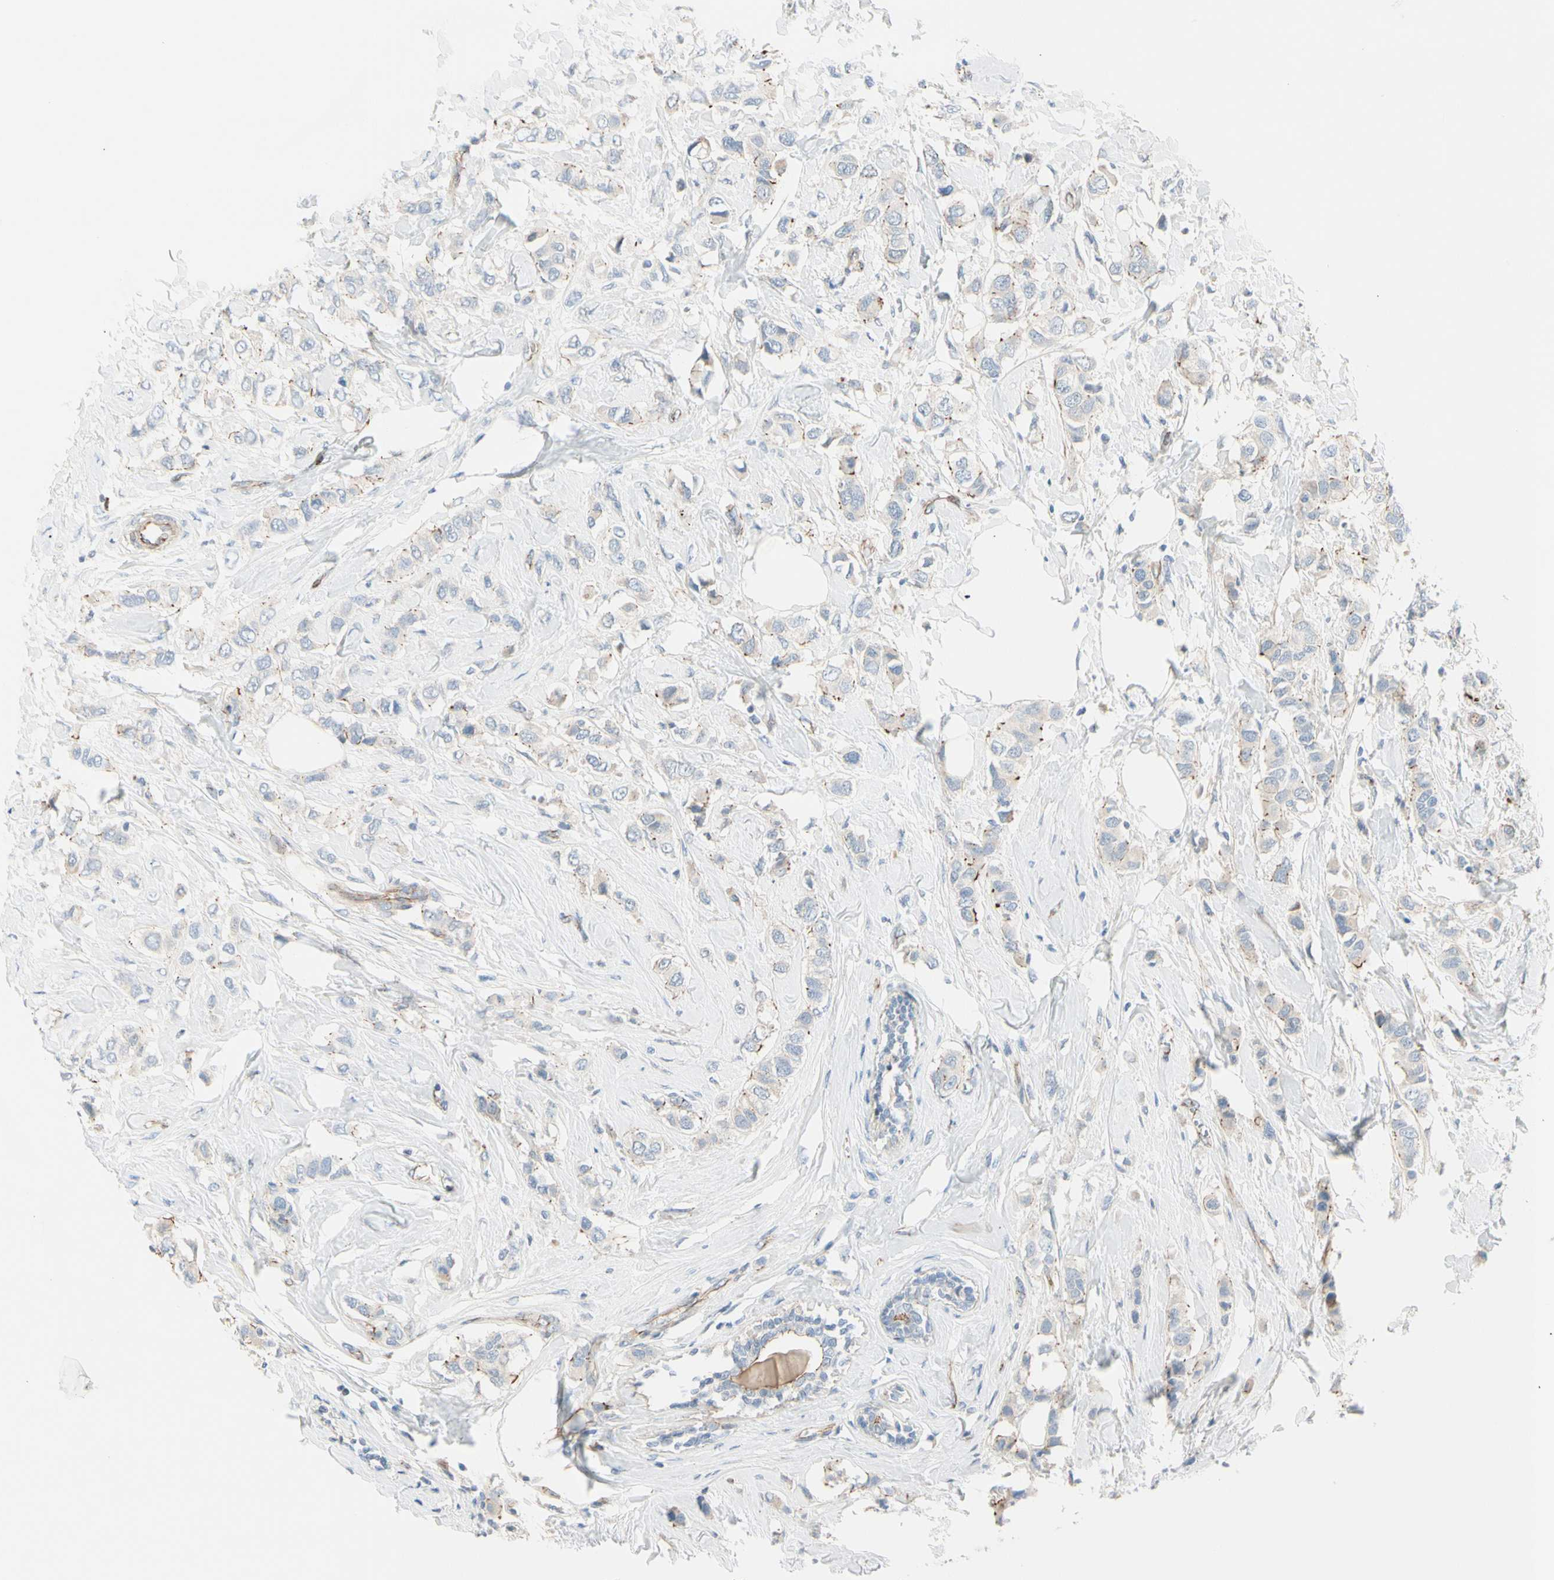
{"staining": {"intensity": "negative", "quantity": "none", "location": "none"}, "tissue": "breast cancer", "cell_type": "Tumor cells", "image_type": "cancer", "snomed": [{"axis": "morphology", "description": "Duct carcinoma"}, {"axis": "topography", "description": "Breast"}], "caption": "Protein analysis of breast cancer shows no significant staining in tumor cells. (DAB IHC with hematoxylin counter stain).", "gene": "TJP1", "patient": {"sex": "female", "age": 50}}